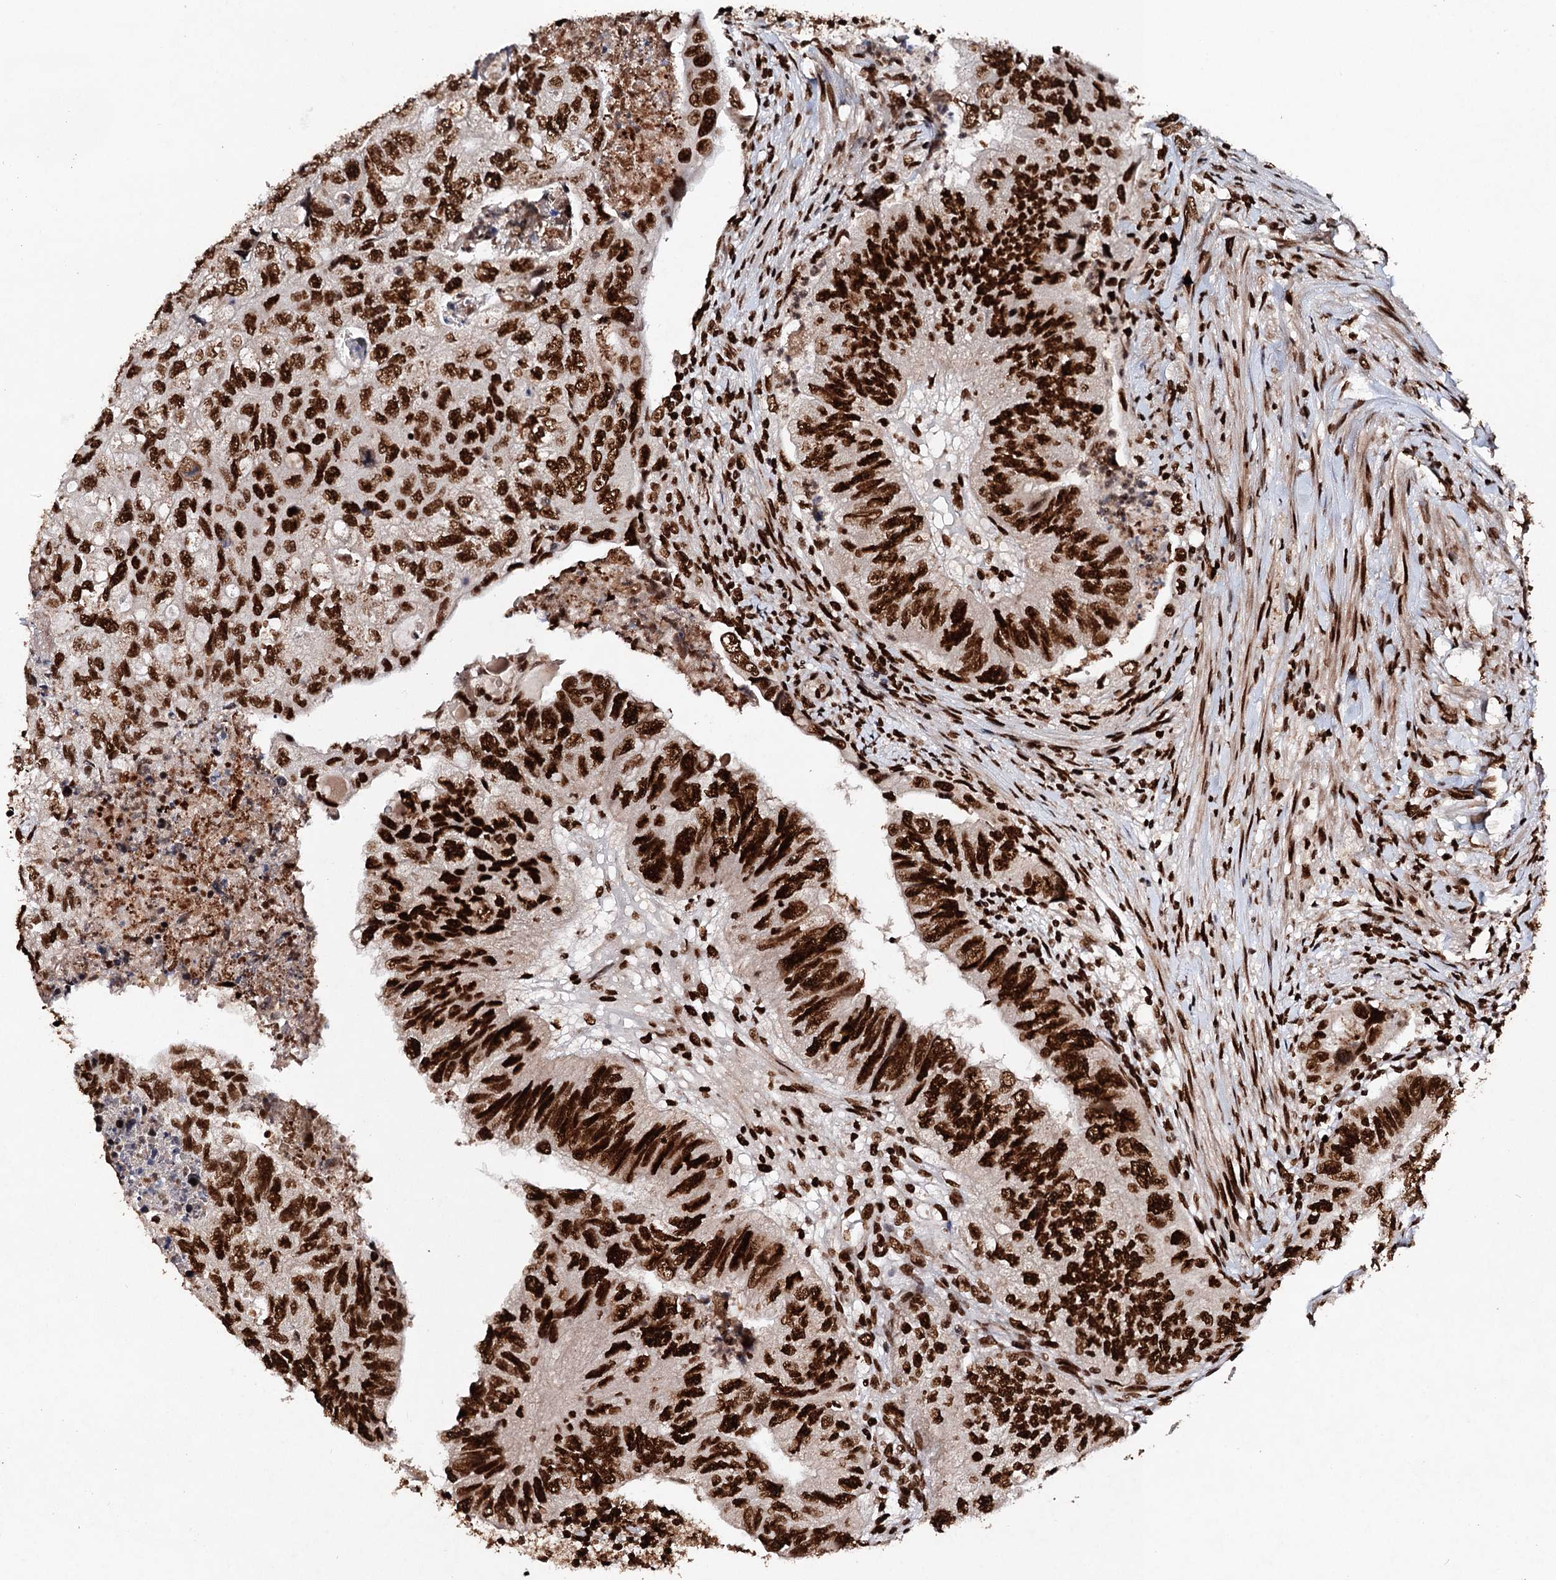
{"staining": {"intensity": "strong", "quantity": ">75%", "location": "nuclear"}, "tissue": "colorectal cancer", "cell_type": "Tumor cells", "image_type": "cancer", "snomed": [{"axis": "morphology", "description": "Adenocarcinoma, NOS"}, {"axis": "topography", "description": "Rectum"}], "caption": "Protein staining shows strong nuclear positivity in approximately >75% of tumor cells in colorectal cancer. The staining is performed using DAB (3,3'-diaminobenzidine) brown chromogen to label protein expression. The nuclei are counter-stained blue using hematoxylin.", "gene": "MATR3", "patient": {"sex": "male", "age": 63}}